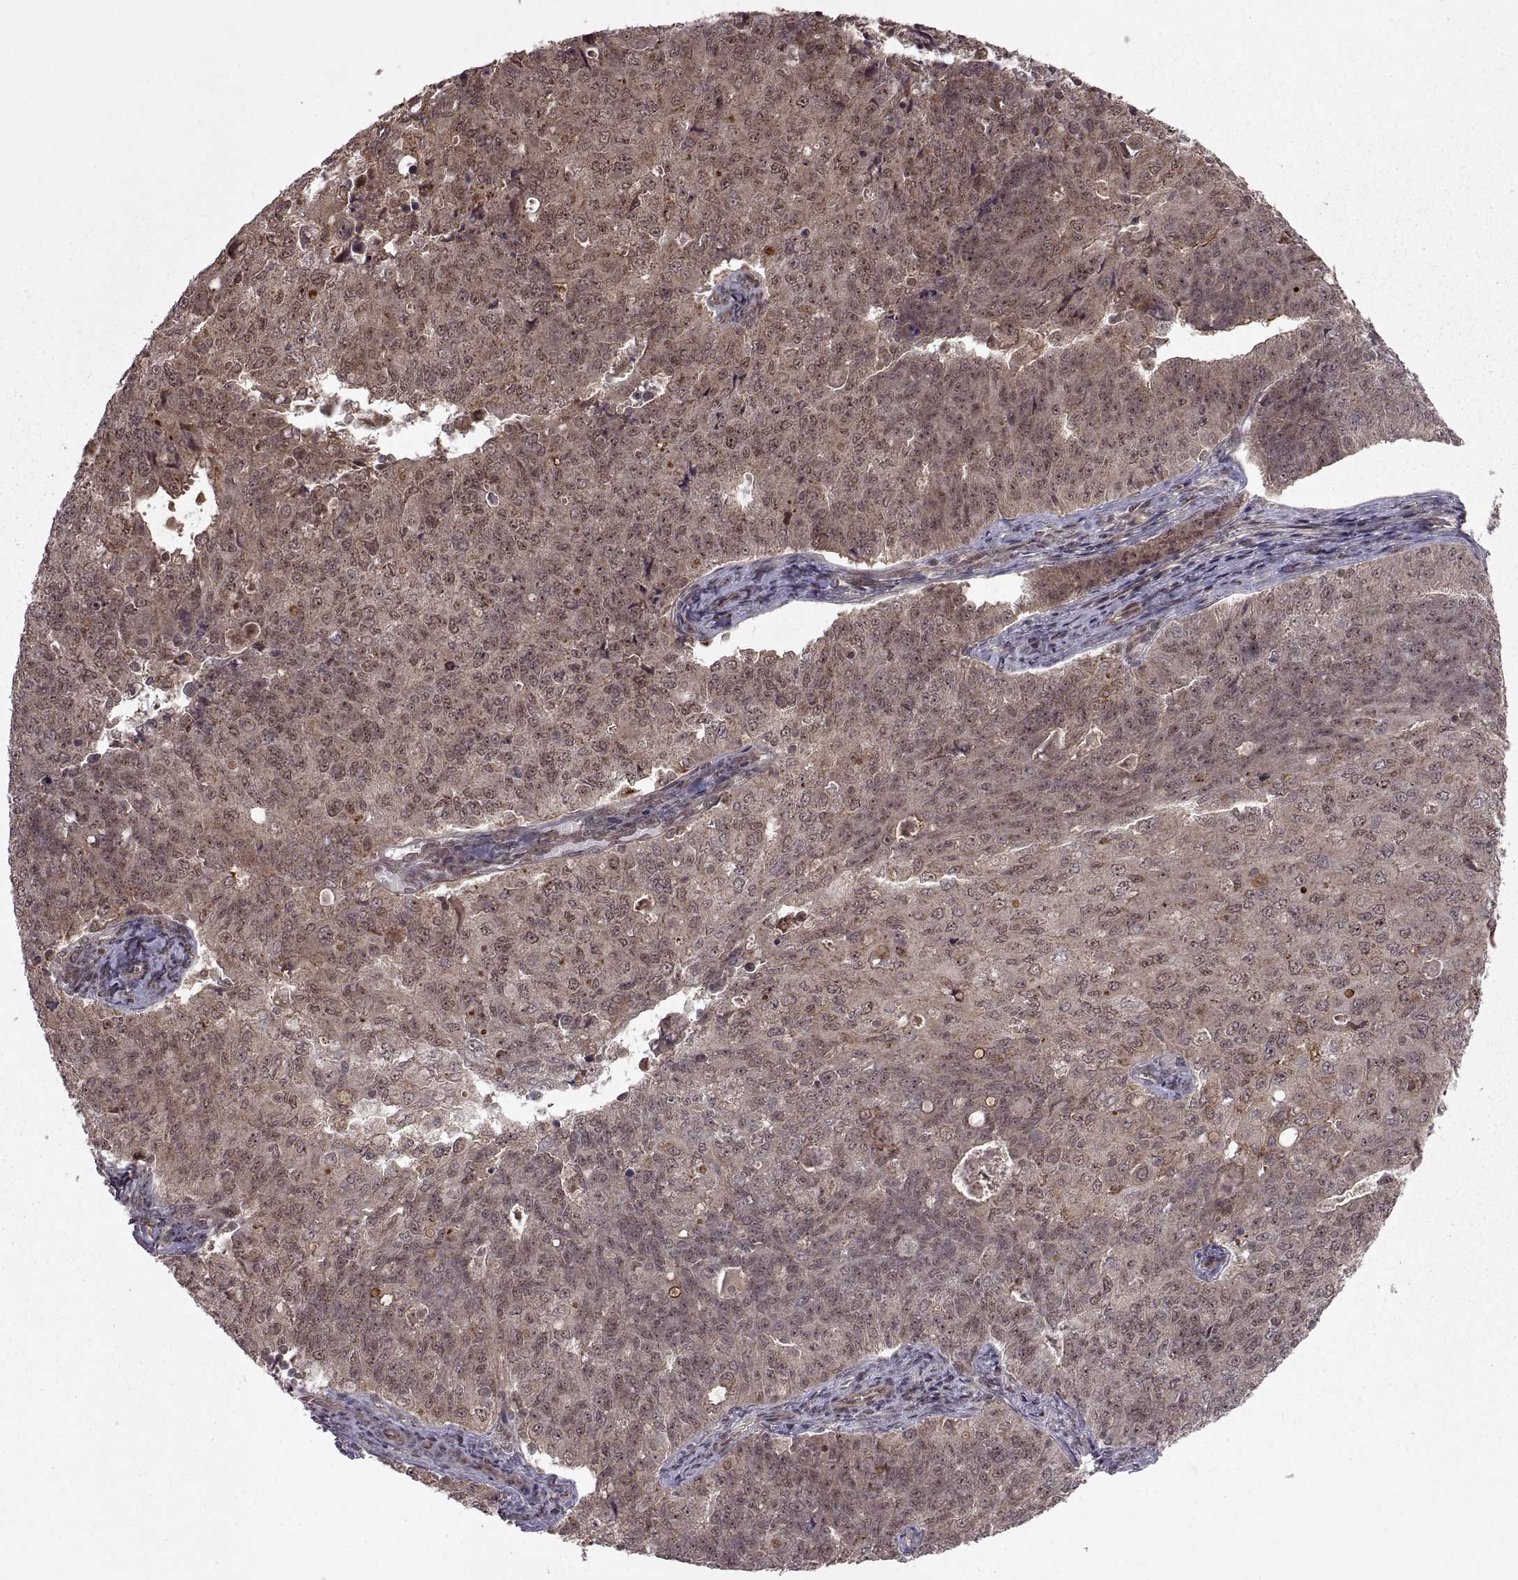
{"staining": {"intensity": "weak", "quantity": ">75%", "location": "cytoplasmic/membranous,nuclear"}, "tissue": "endometrial cancer", "cell_type": "Tumor cells", "image_type": "cancer", "snomed": [{"axis": "morphology", "description": "Adenocarcinoma, NOS"}, {"axis": "topography", "description": "Endometrium"}], "caption": "Human endometrial cancer (adenocarcinoma) stained with a brown dye displays weak cytoplasmic/membranous and nuclear positive positivity in approximately >75% of tumor cells.", "gene": "PTOV1", "patient": {"sex": "female", "age": 43}}